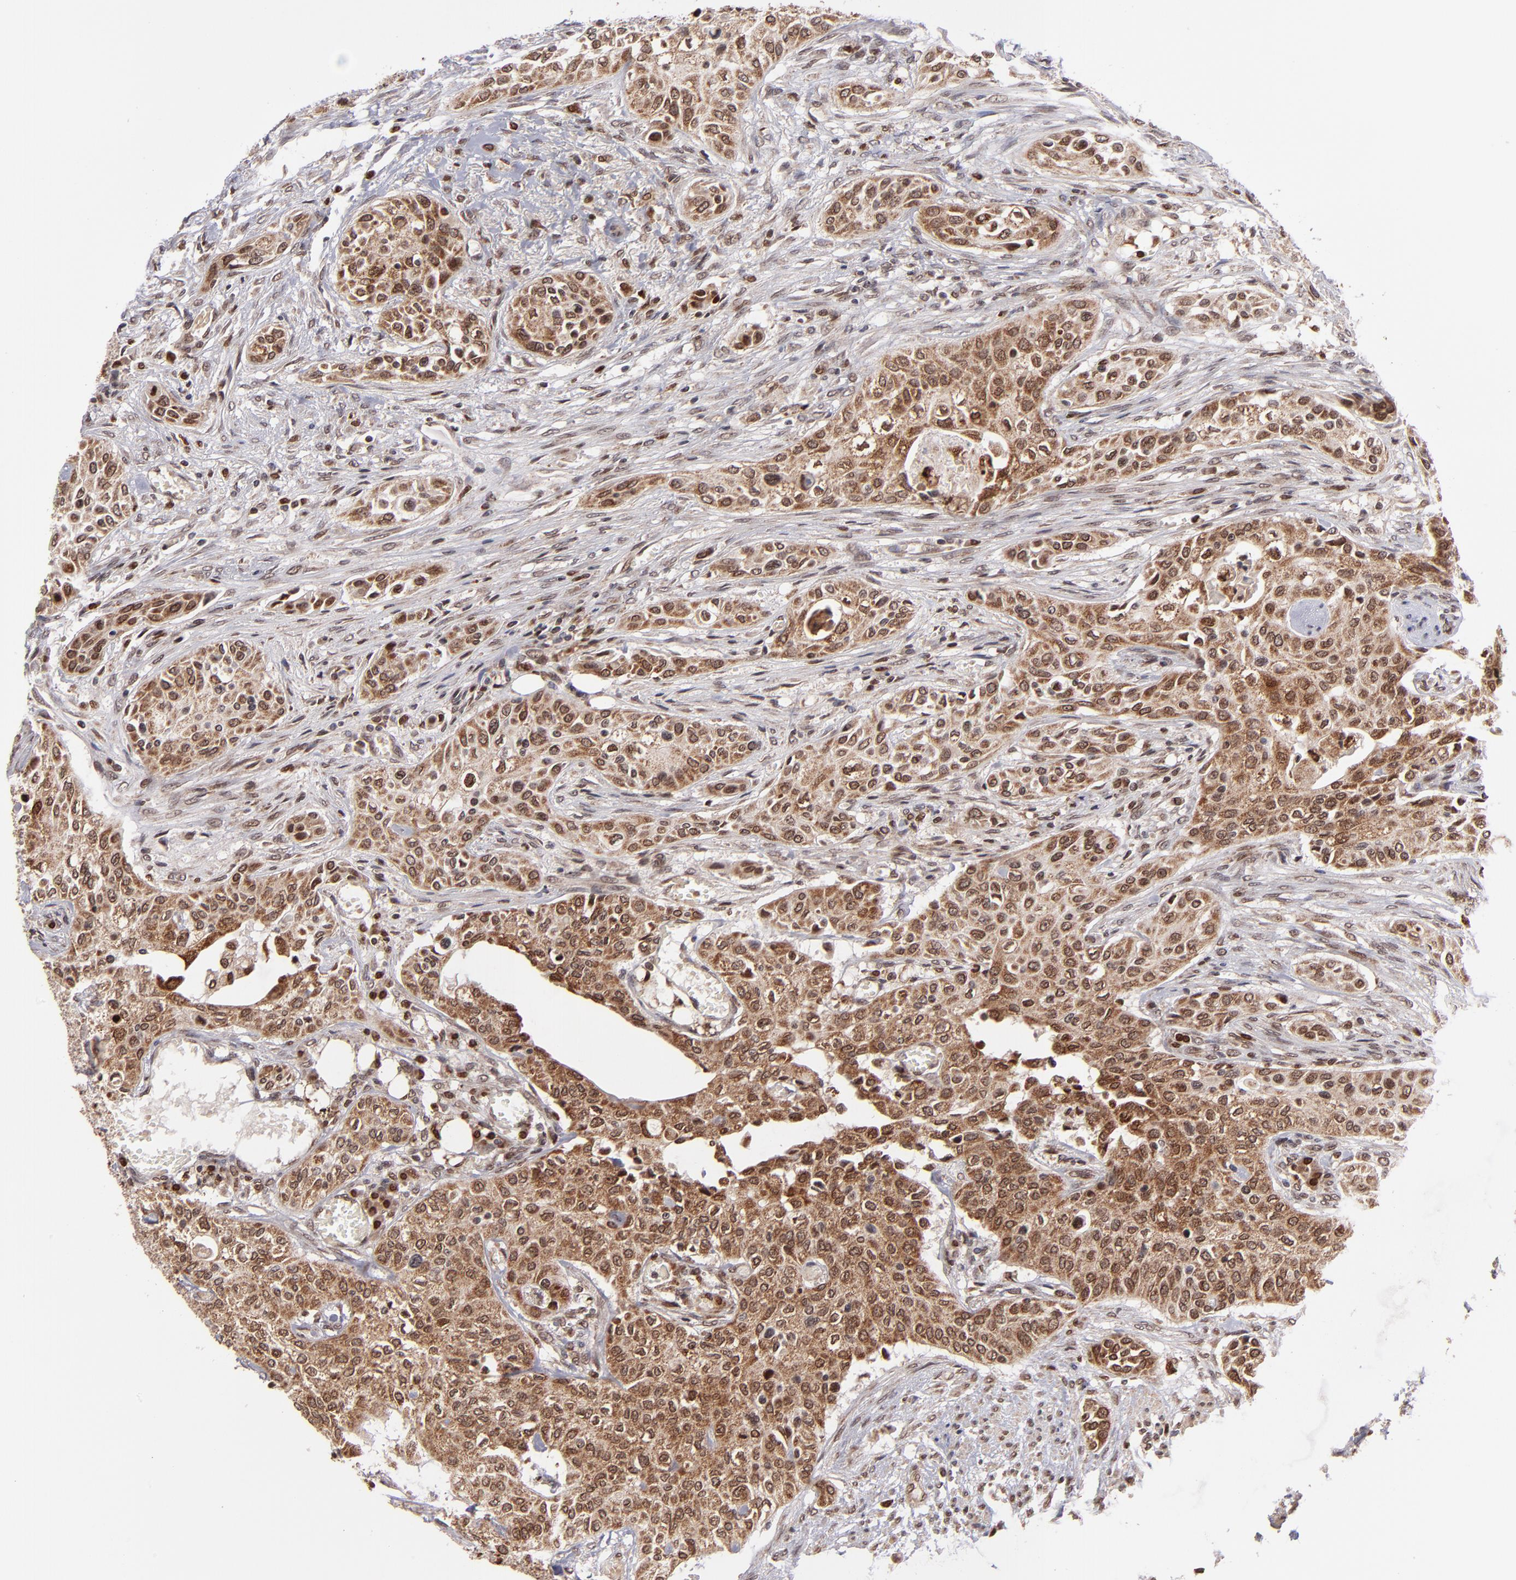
{"staining": {"intensity": "moderate", "quantity": ">75%", "location": "cytoplasmic/membranous,nuclear"}, "tissue": "urothelial cancer", "cell_type": "Tumor cells", "image_type": "cancer", "snomed": [{"axis": "morphology", "description": "Urothelial carcinoma, High grade"}, {"axis": "topography", "description": "Urinary bladder"}], "caption": "The photomicrograph reveals immunohistochemical staining of urothelial carcinoma (high-grade). There is moderate cytoplasmic/membranous and nuclear staining is seen in approximately >75% of tumor cells.", "gene": "TOP1MT", "patient": {"sex": "male", "age": 74}}